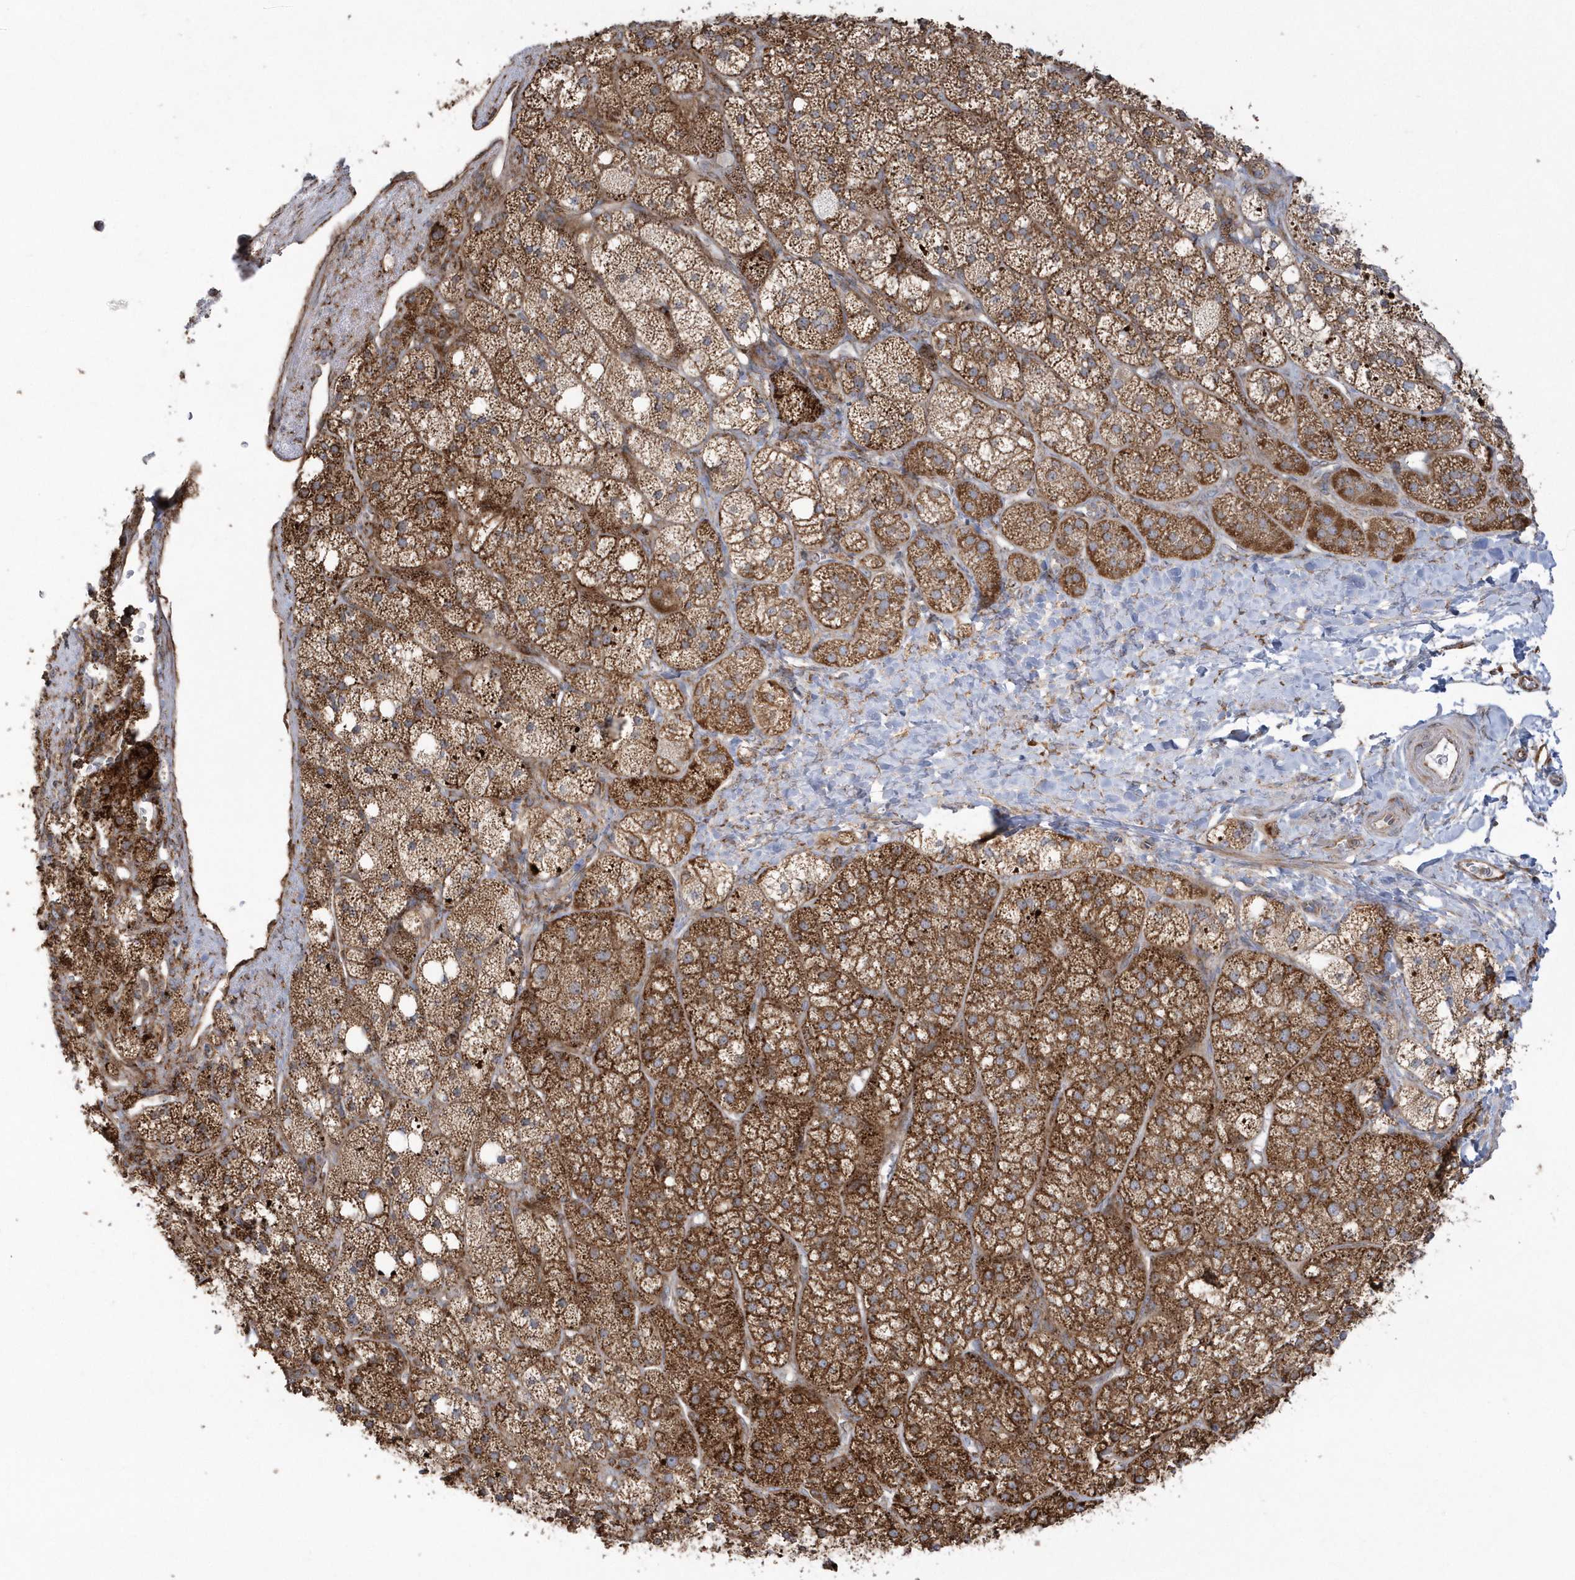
{"staining": {"intensity": "strong", "quantity": ">75%", "location": "cytoplasmic/membranous"}, "tissue": "adrenal gland", "cell_type": "Glandular cells", "image_type": "normal", "snomed": [{"axis": "morphology", "description": "Normal tissue, NOS"}, {"axis": "topography", "description": "Adrenal gland"}], "caption": "A high-resolution micrograph shows IHC staining of normal adrenal gland, which demonstrates strong cytoplasmic/membranous expression in about >75% of glandular cells. (DAB IHC with brightfield microscopy, high magnification).", "gene": "SH3BP2", "patient": {"sex": "male", "age": 61}}